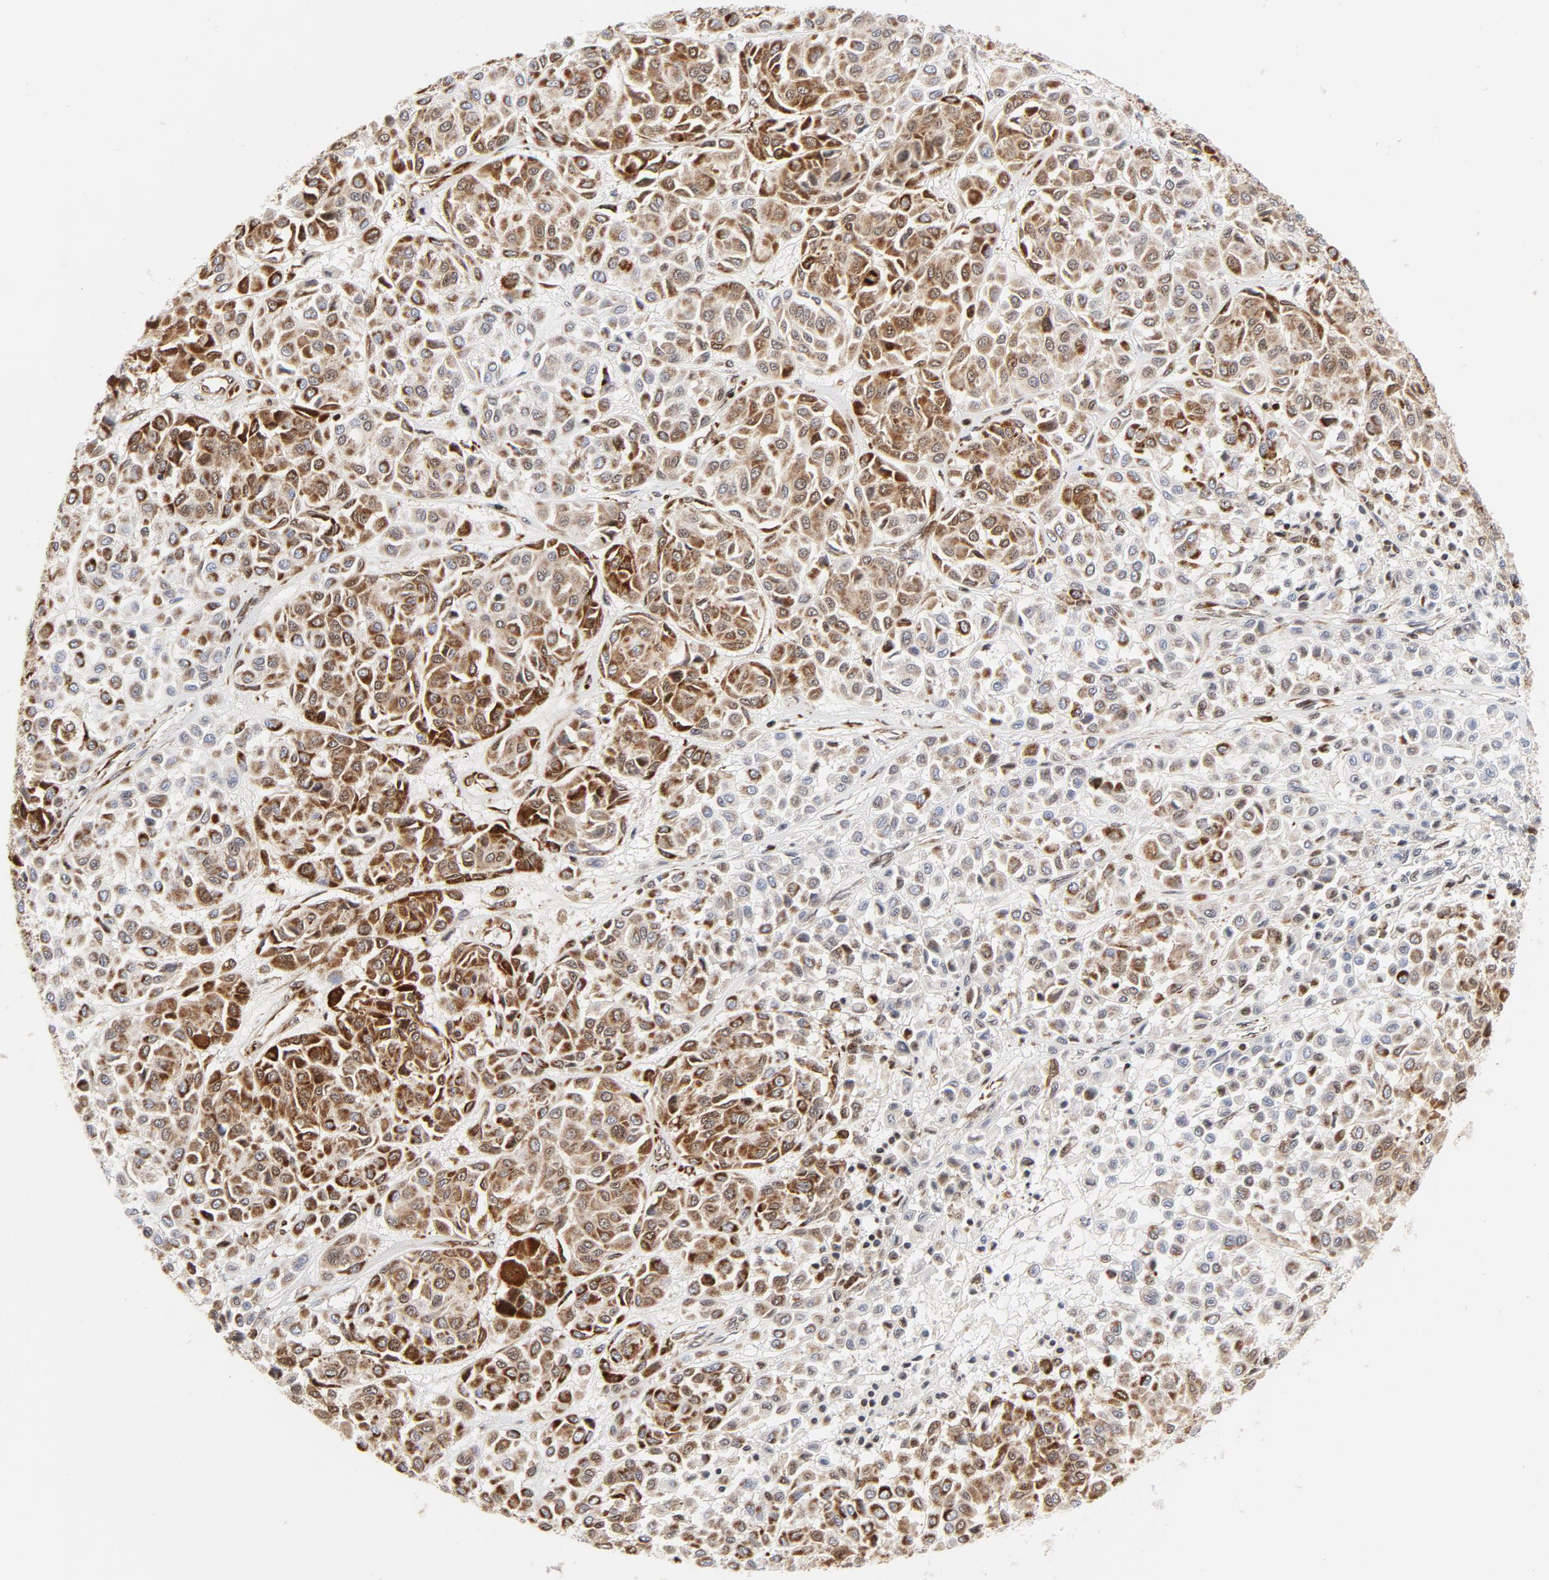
{"staining": {"intensity": "strong", "quantity": ">75%", "location": "cytoplasmic/membranous"}, "tissue": "melanoma", "cell_type": "Tumor cells", "image_type": "cancer", "snomed": [{"axis": "morphology", "description": "Malignant melanoma, Metastatic site"}, {"axis": "topography", "description": "Soft tissue"}], "caption": "A high-resolution photomicrograph shows immunohistochemistry staining of malignant melanoma (metastatic site), which demonstrates strong cytoplasmic/membranous expression in approximately >75% of tumor cells. The staining is performed using DAB brown chromogen to label protein expression. The nuclei are counter-stained blue using hematoxylin.", "gene": "CYCS", "patient": {"sex": "male", "age": 41}}